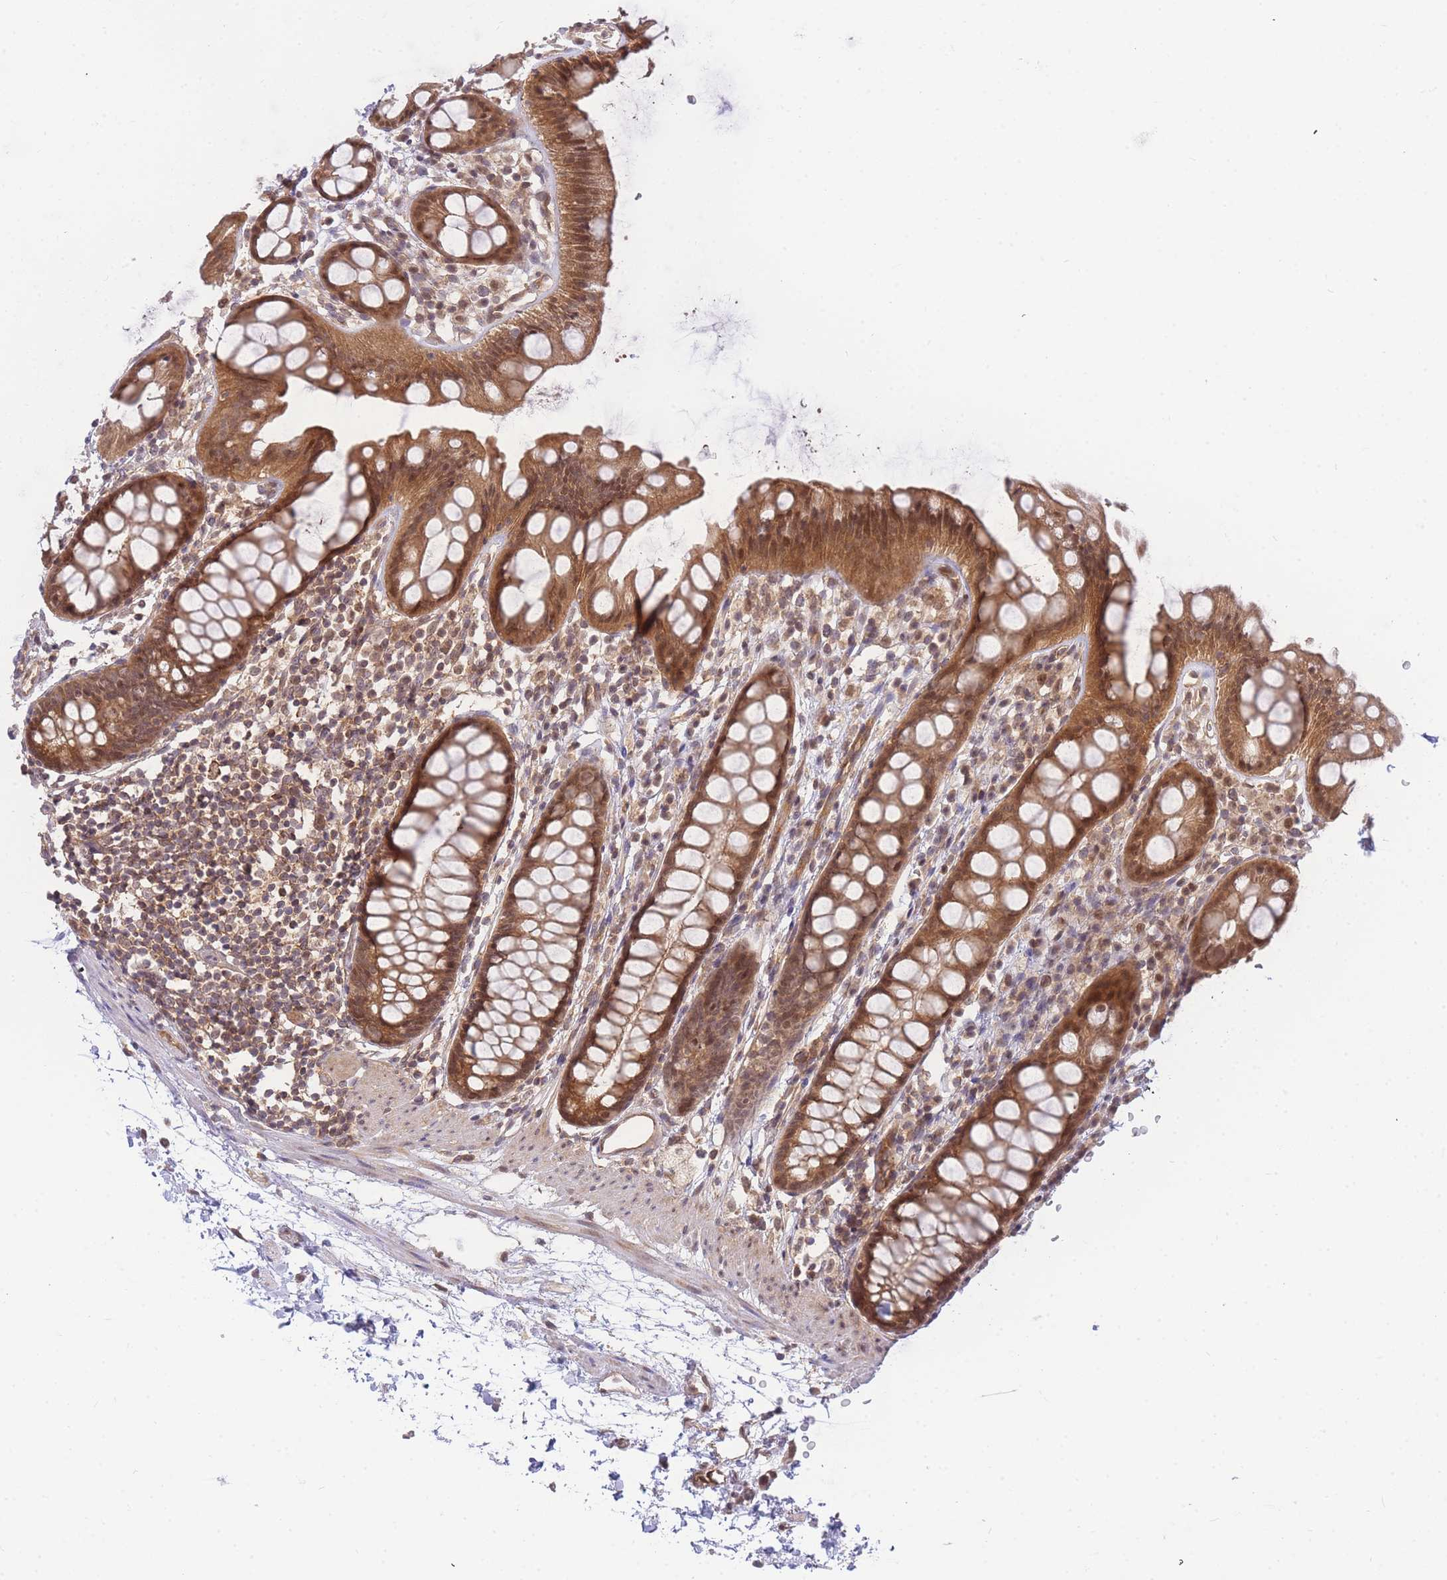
{"staining": {"intensity": "moderate", "quantity": ">75%", "location": "cytoplasmic/membranous,nuclear"}, "tissue": "rectum", "cell_type": "Glandular cells", "image_type": "normal", "snomed": [{"axis": "morphology", "description": "Normal tissue, NOS"}, {"axis": "topography", "description": "Rectum"}], "caption": "High-power microscopy captured an immunohistochemistry (IHC) image of unremarkable rectum, revealing moderate cytoplasmic/membranous,nuclear positivity in approximately >75% of glandular cells.", "gene": "KIAA1191", "patient": {"sex": "female", "age": 65}}